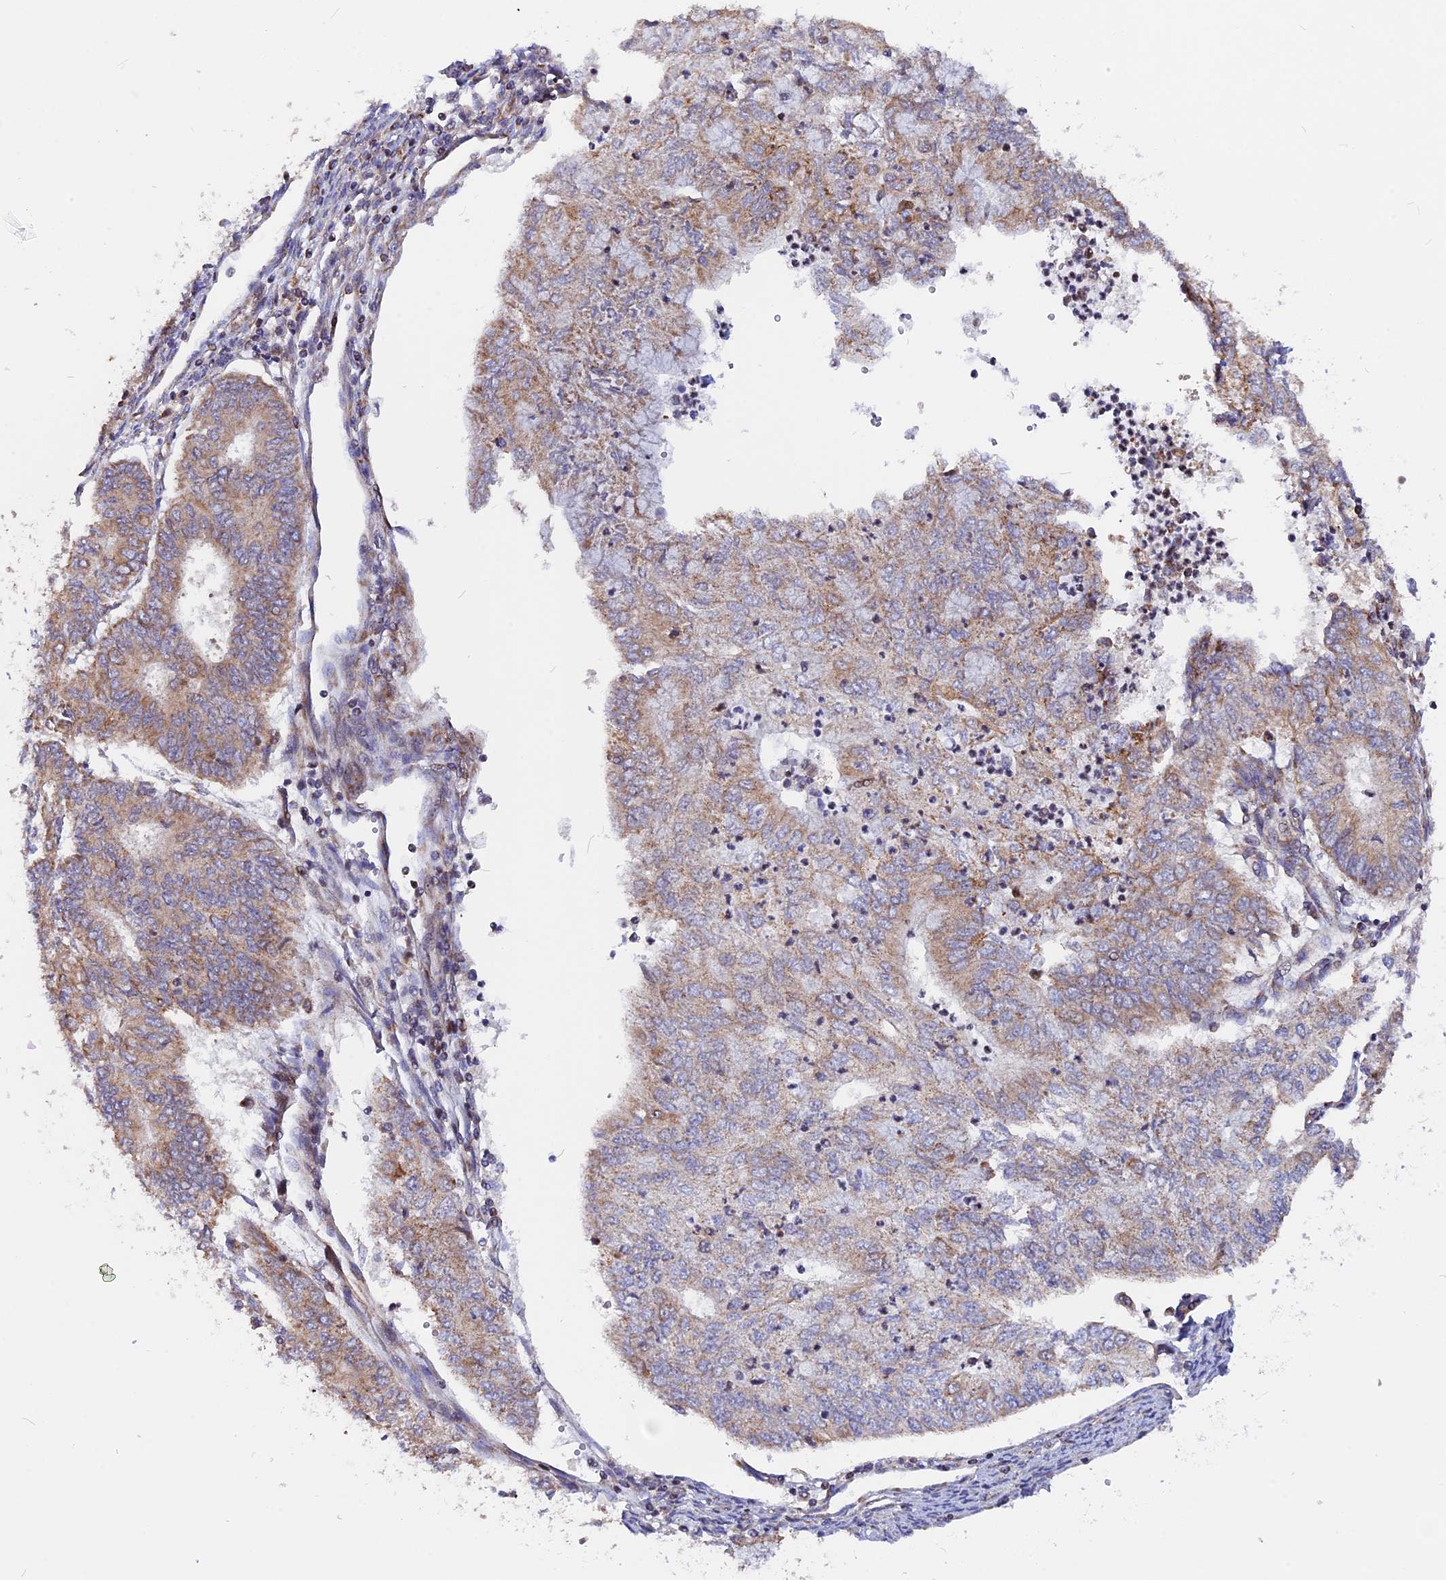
{"staining": {"intensity": "moderate", "quantity": ">75%", "location": "cytoplasmic/membranous"}, "tissue": "endometrial cancer", "cell_type": "Tumor cells", "image_type": "cancer", "snomed": [{"axis": "morphology", "description": "Adenocarcinoma, NOS"}, {"axis": "topography", "description": "Endometrium"}], "caption": "Immunohistochemical staining of endometrial cancer (adenocarcinoma) reveals medium levels of moderate cytoplasmic/membranous expression in approximately >75% of tumor cells.", "gene": "FAM174C", "patient": {"sex": "female", "age": 68}}